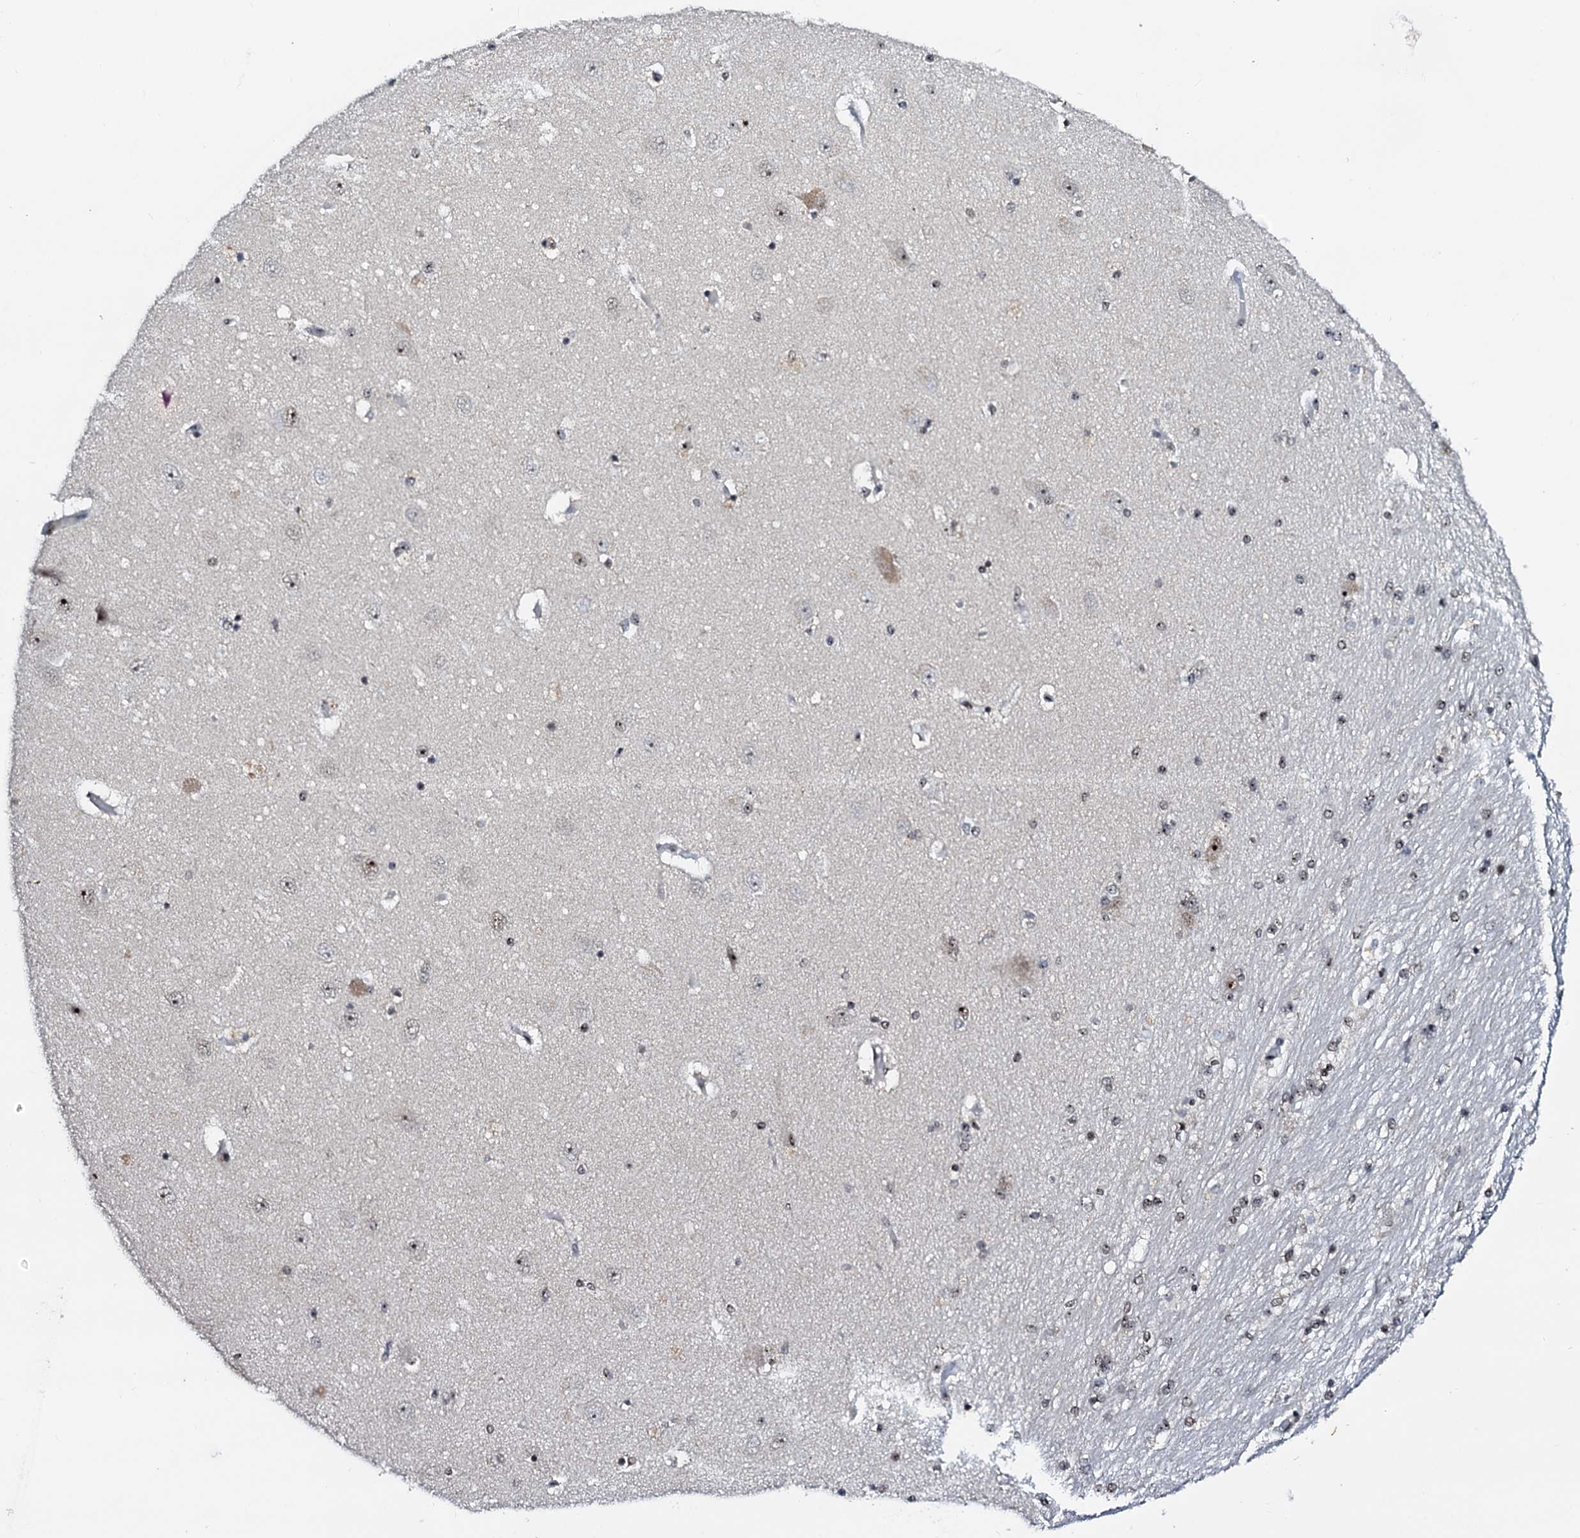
{"staining": {"intensity": "moderate", "quantity": "<25%", "location": "nuclear"}, "tissue": "hippocampus", "cell_type": "Glial cells", "image_type": "normal", "snomed": [{"axis": "morphology", "description": "Normal tissue, NOS"}, {"axis": "topography", "description": "Hippocampus"}], "caption": "Hippocampus was stained to show a protein in brown. There is low levels of moderate nuclear positivity in about <25% of glial cells. The staining was performed using DAB (3,3'-diaminobenzidine) to visualize the protein expression in brown, while the nuclei were stained in blue with hematoxylin (Magnification: 20x).", "gene": "NEUROG3", "patient": {"sex": "female", "age": 54}}